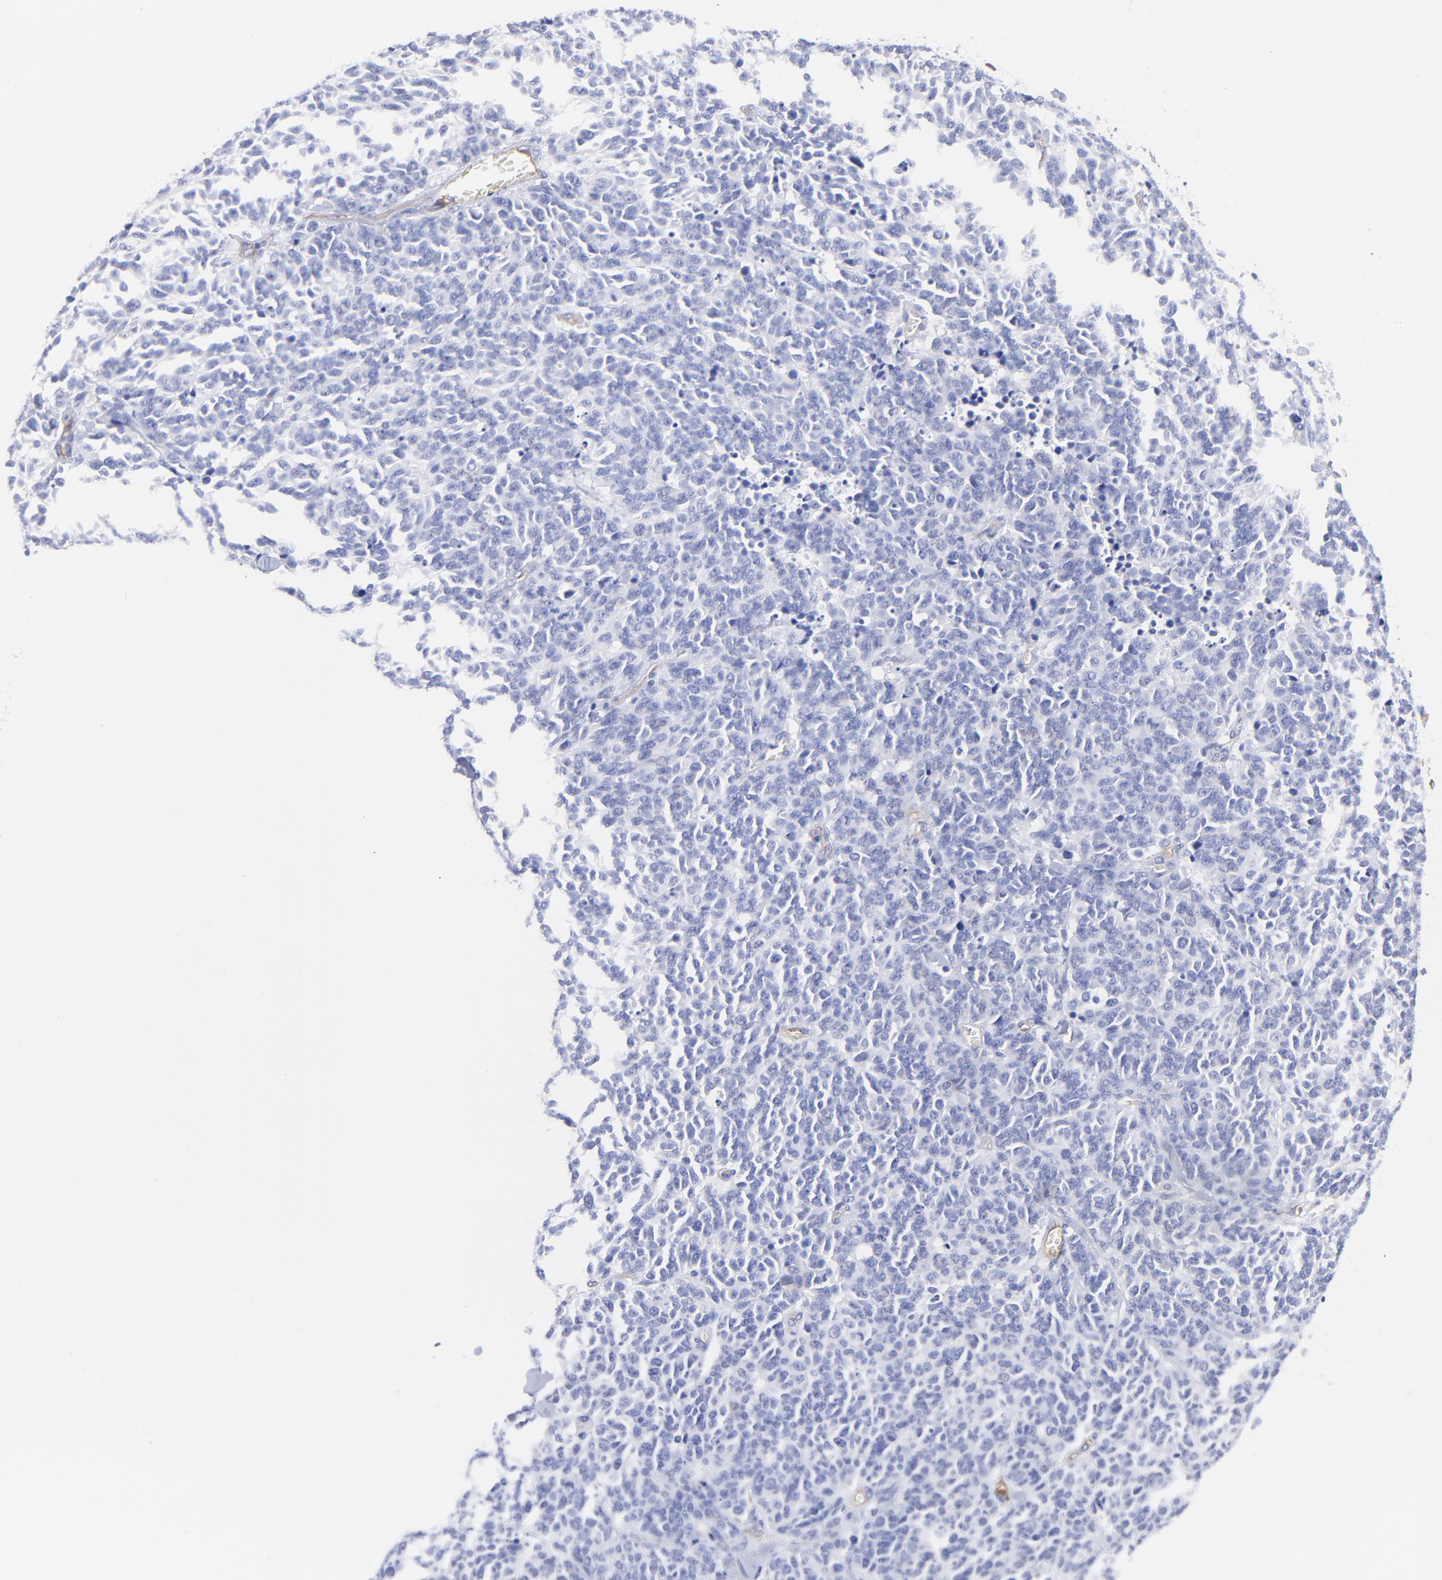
{"staining": {"intensity": "negative", "quantity": "none", "location": "none"}, "tissue": "lung cancer", "cell_type": "Tumor cells", "image_type": "cancer", "snomed": [{"axis": "morphology", "description": "Neoplasm, malignant, NOS"}, {"axis": "topography", "description": "Lung"}], "caption": "Lung cancer (neoplasm (malignant)) was stained to show a protein in brown. There is no significant staining in tumor cells.", "gene": "SLC44A2", "patient": {"sex": "female", "age": 58}}